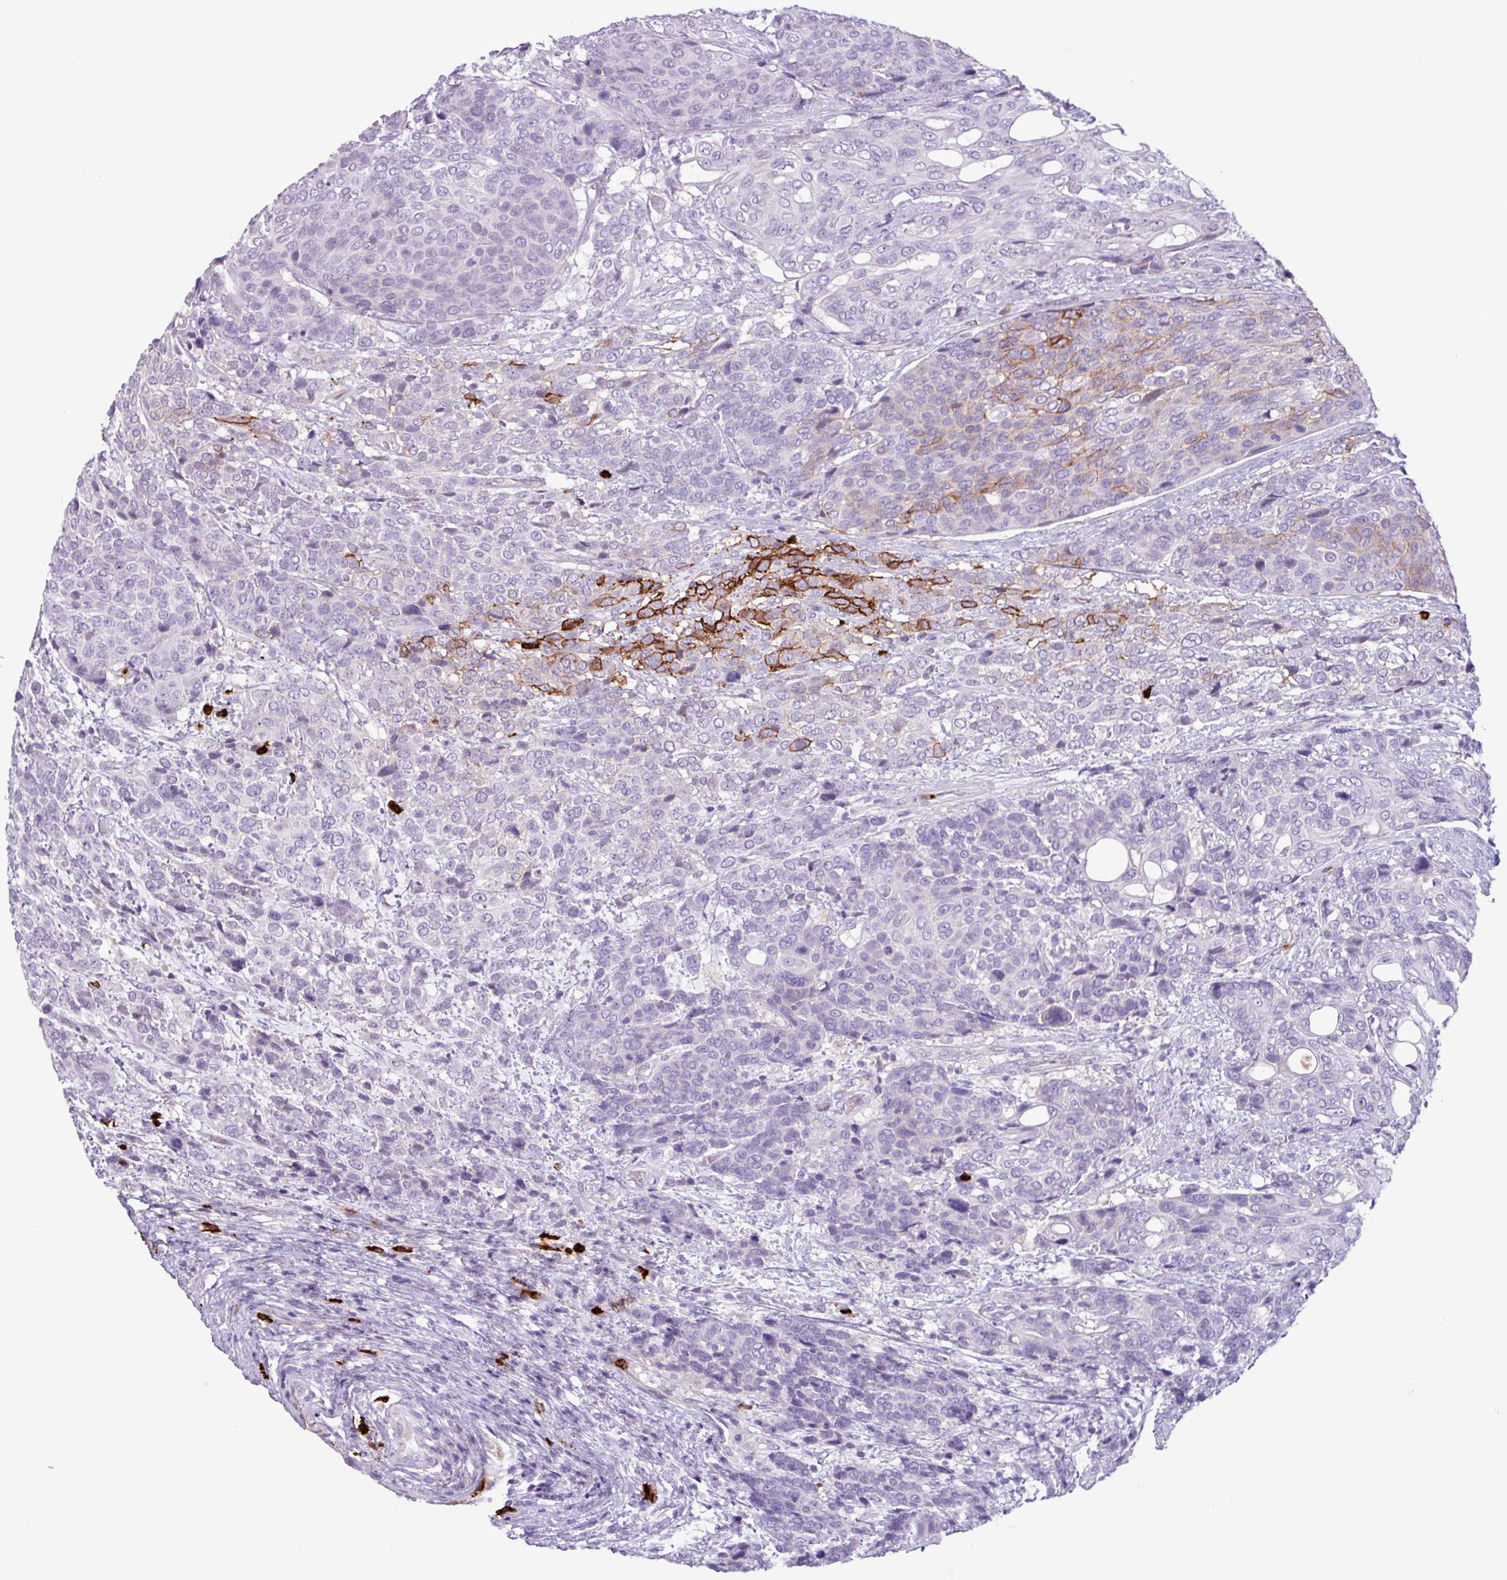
{"staining": {"intensity": "strong", "quantity": "<25%", "location": "cytoplasmic/membranous"}, "tissue": "urothelial cancer", "cell_type": "Tumor cells", "image_type": "cancer", "snomed": [{"axis": "morphology", "description": "Urothelial carcinoma, High grade"}, {"axis": "topography", "description": "Urinary bladder"}], "caption": "Human high-grade urothelial carcinoma stained with a brown dye displays strong cytoplasmic/membranous positive positivity in about <25% of tumor cells.", "gene": "TMEM178A", "patient": {"sex": "female", "age": 70}}